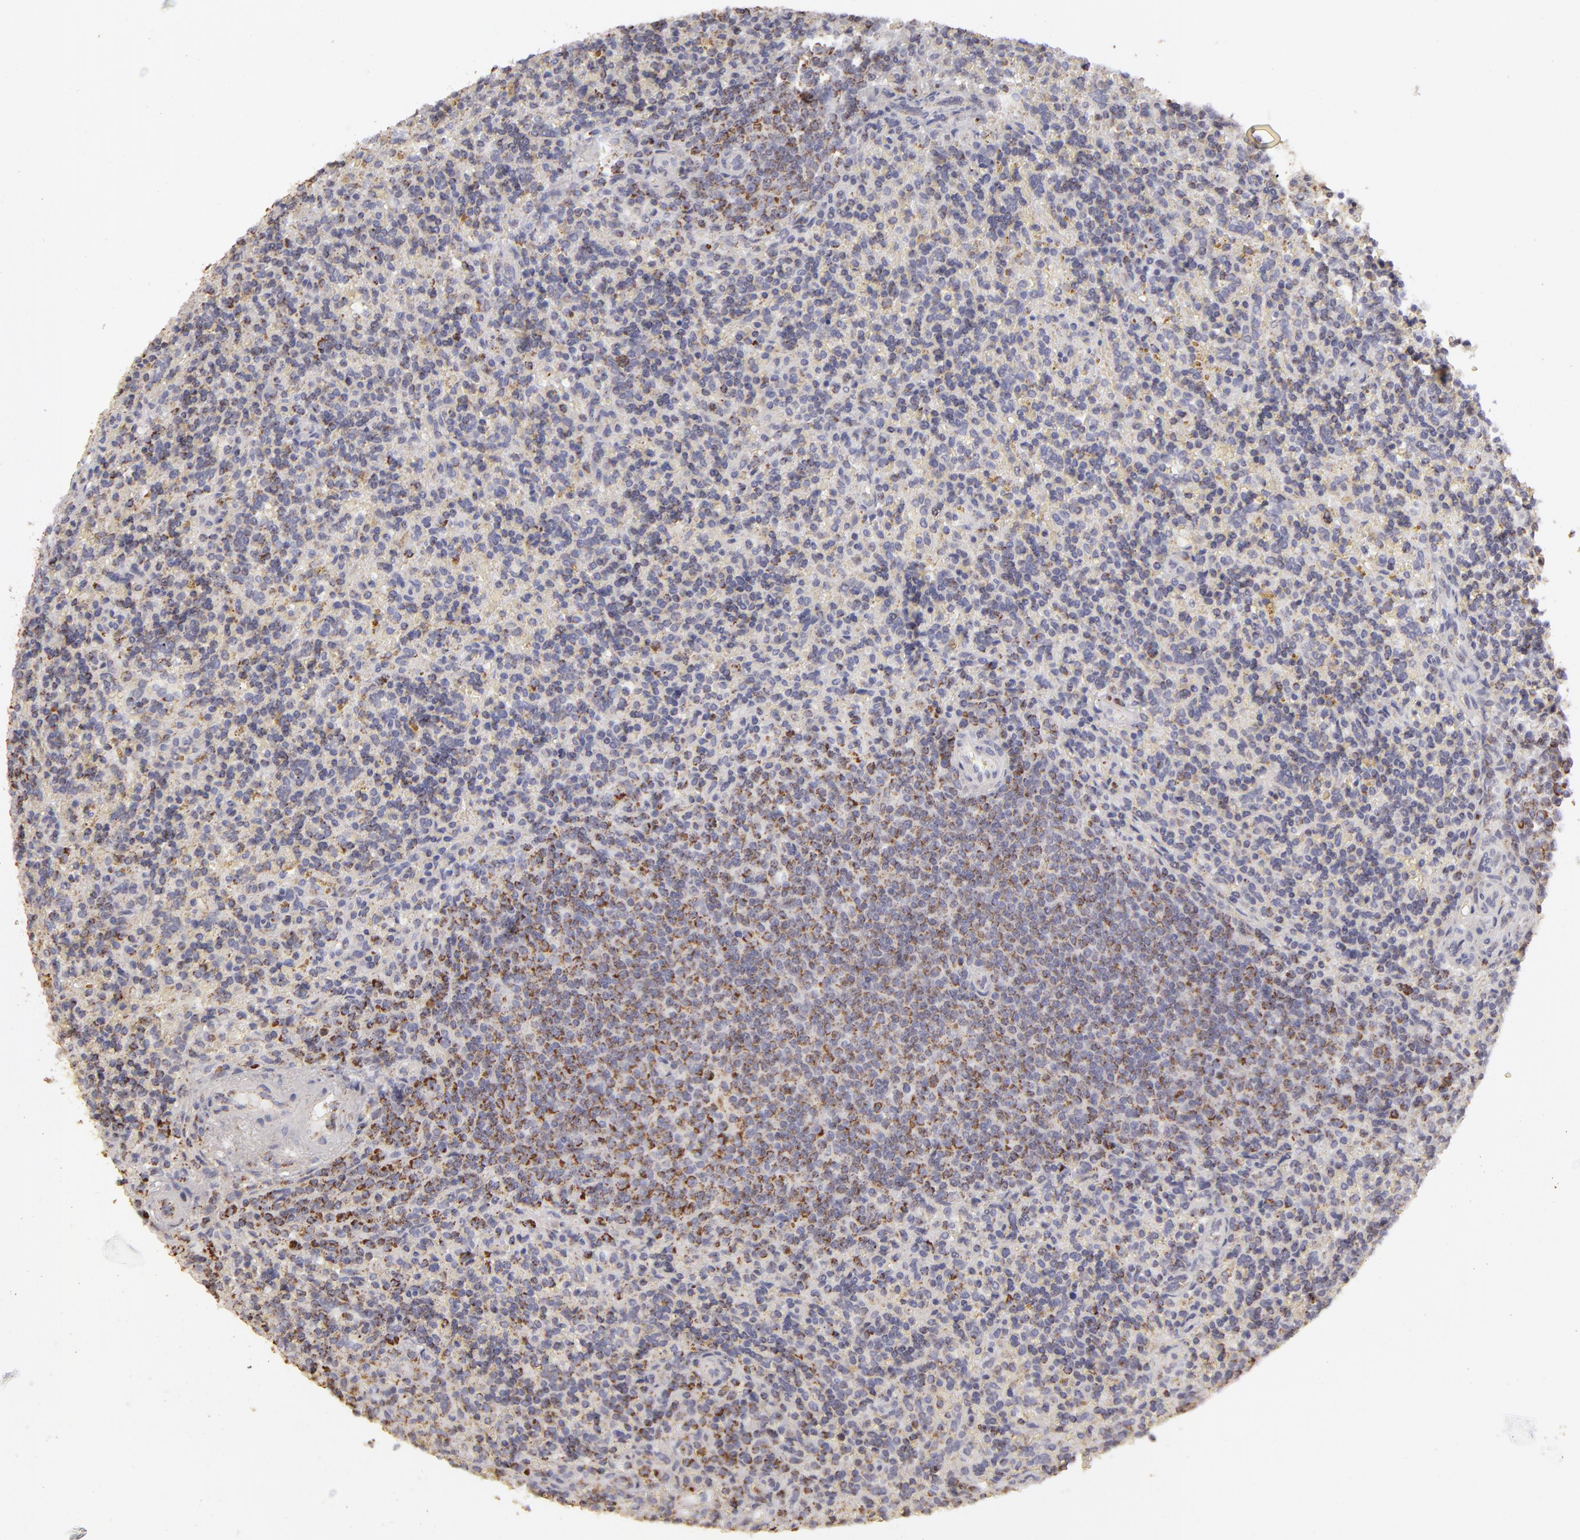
{"staining": {"intensity": "moderate", "quantity": "25%-75%", "location": "cytoplasmic/membranous"}, "tissue": "lymphoma", "cell_type": "Tumor cells", "image_type": "cancer", "snomed": [{"axis": "morphology", "description": "Malignant lymphoma, non-Hodgkin's type, Low grade"}, {"axis": "topography", "description": "Spleen"}], "caption": "IHC histopathology image of human malignant lymphoma, non-Hodgkin's type (low-grade) stained for a protein (brown), which reveals medium levels of moderate cytoplasmic/membranous expression in approximately 25%-75% of tumor cells.", "gene": "CFB", "patient": {"sex": "male", "age": 67}}